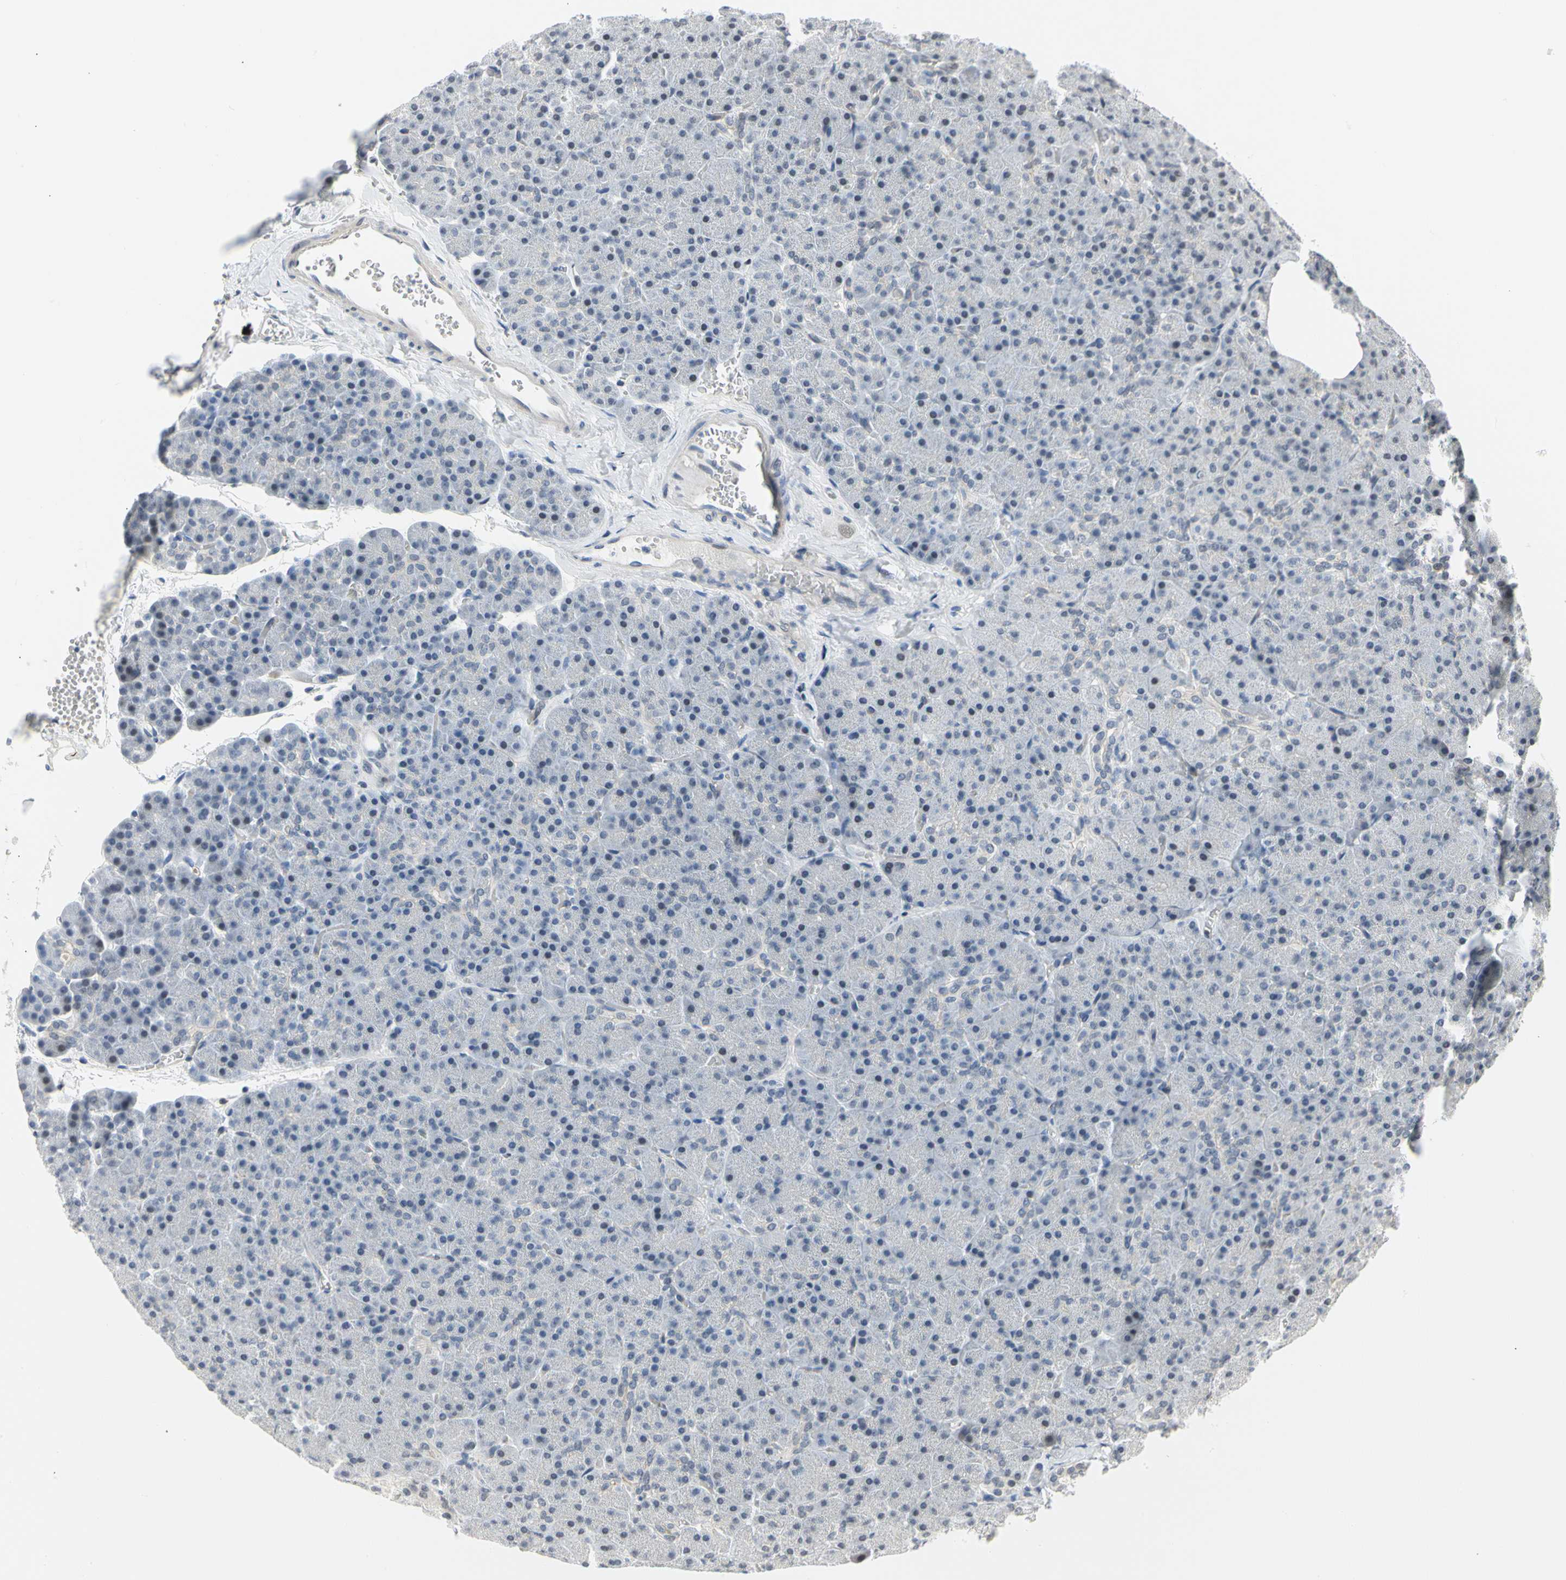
{"staining": {"intensity": "moderate", "quantity": "<25%", "location": "nuclear"}, "tissue": "pancreas", "cell_type": "Exocrine glandular cells", "image_type": "normal", "snomed": [{"axis": "morphology", "description": "Normal tissue, NOS"}, {"axis": "topography", "description": "Pancreas"}], "caption": "Immunohistochemistry (DAB) staining of benign pancreas reveals moderate nuclear protein expression in about <25% of exocrine glandular cells.", "gene": "IMPG2", "patient": {"sex": "female", "age": 35}}